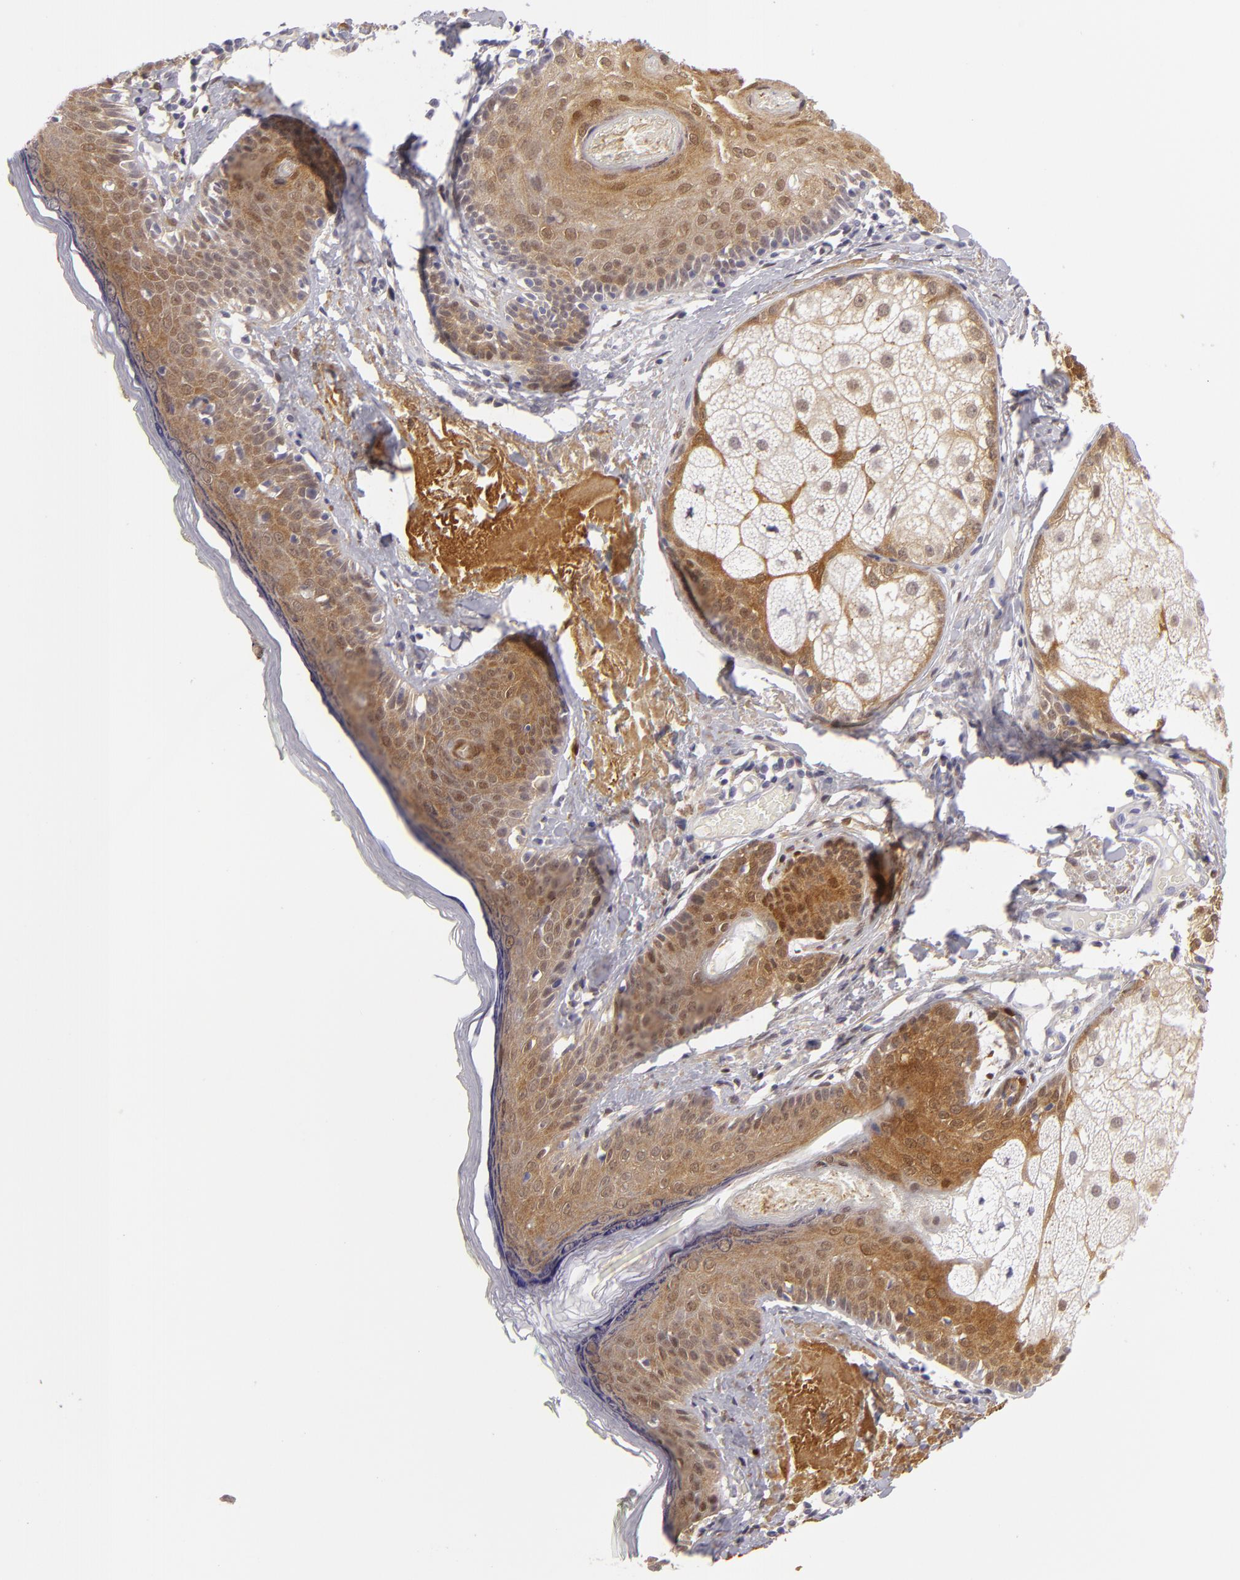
{"staining": {"intensity": "moderate", "quantity": ">75%", "location": "cytoplasmic/membranous,nuclear"}, "tissue": "skin cancer", "cell_type": "Tumor cells", "image_type": "cancer", "snomed": [{"axis": "morphology", "description": "Basal cell carcinoma"}, {"axis": "topography", "description": "Skin"}], "caption": "Brown immunohistochemical staining in human skin basal cell carcinoma exhibits moderate cytoplasmic/membranous and nuclear staining in approximately >75% of tumor cells. The staining is performed using DAB (3,3'-diaminobenzidine) brown chromogen to label protein expression. The nuclei are counter-stained blue using hematoxylin.", "gene": "EFS", "patient": {"sex": "male", "age": 63}}